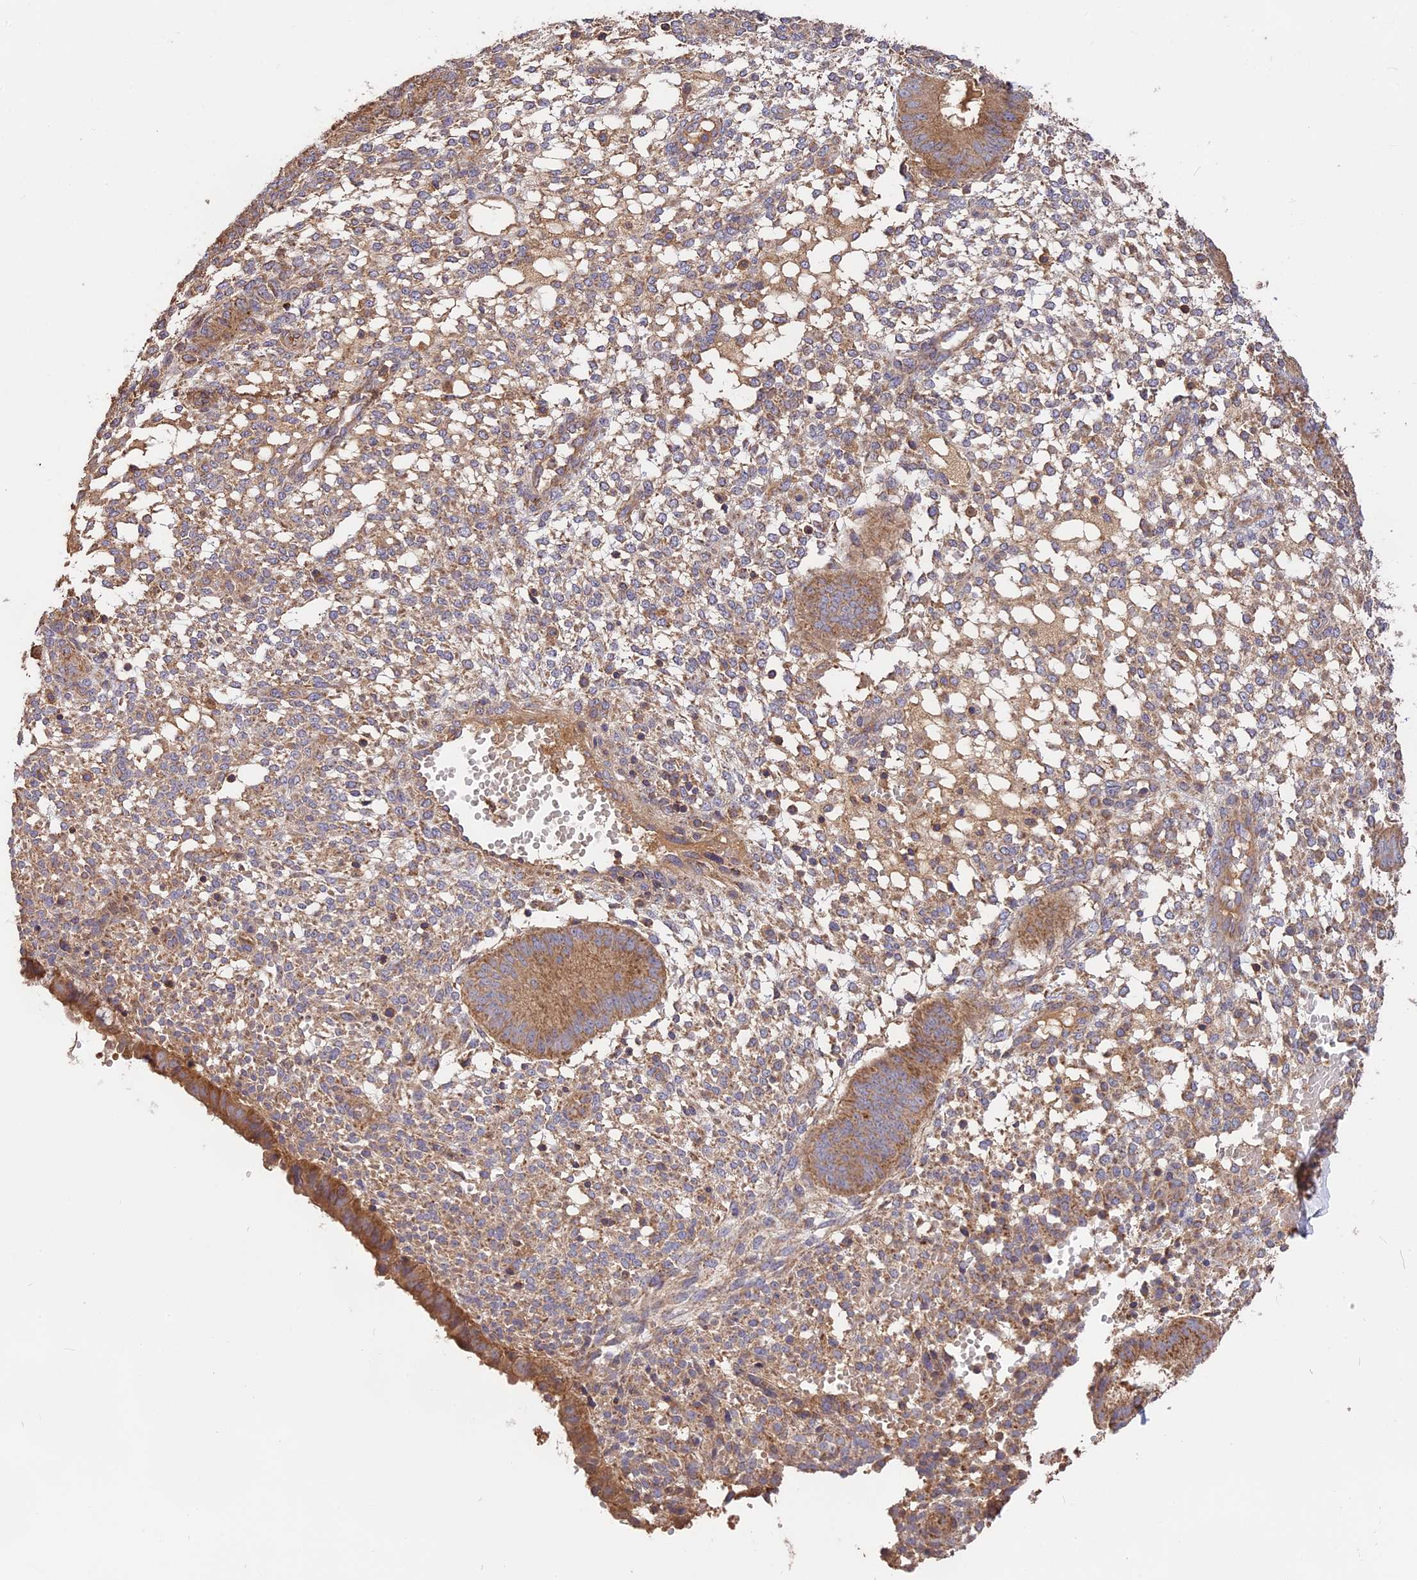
{"staining": {"intensity": "weak", "quantity": ">75%", "location": "cytoplasmic/membranous"}, "tissue": "endometrium", "cell_type": "Cells in endometrial stroma", "image_type": "normal", "snomed": [{"axis": "morphology", "description": "Normal tissue, NOS"}, {"axis": "topography", "description": "Endometrium"}], "caption": "Cells in endometrial stroma demonstrate low levels of weak cytoplasmic/membranous expression in approximately >75% of cells in unremarkable endometrium. (IHC, brightfield microscopy, high magnification).", "gene": "NUDT8", "patient": {"sex": "female", "age": 49}}